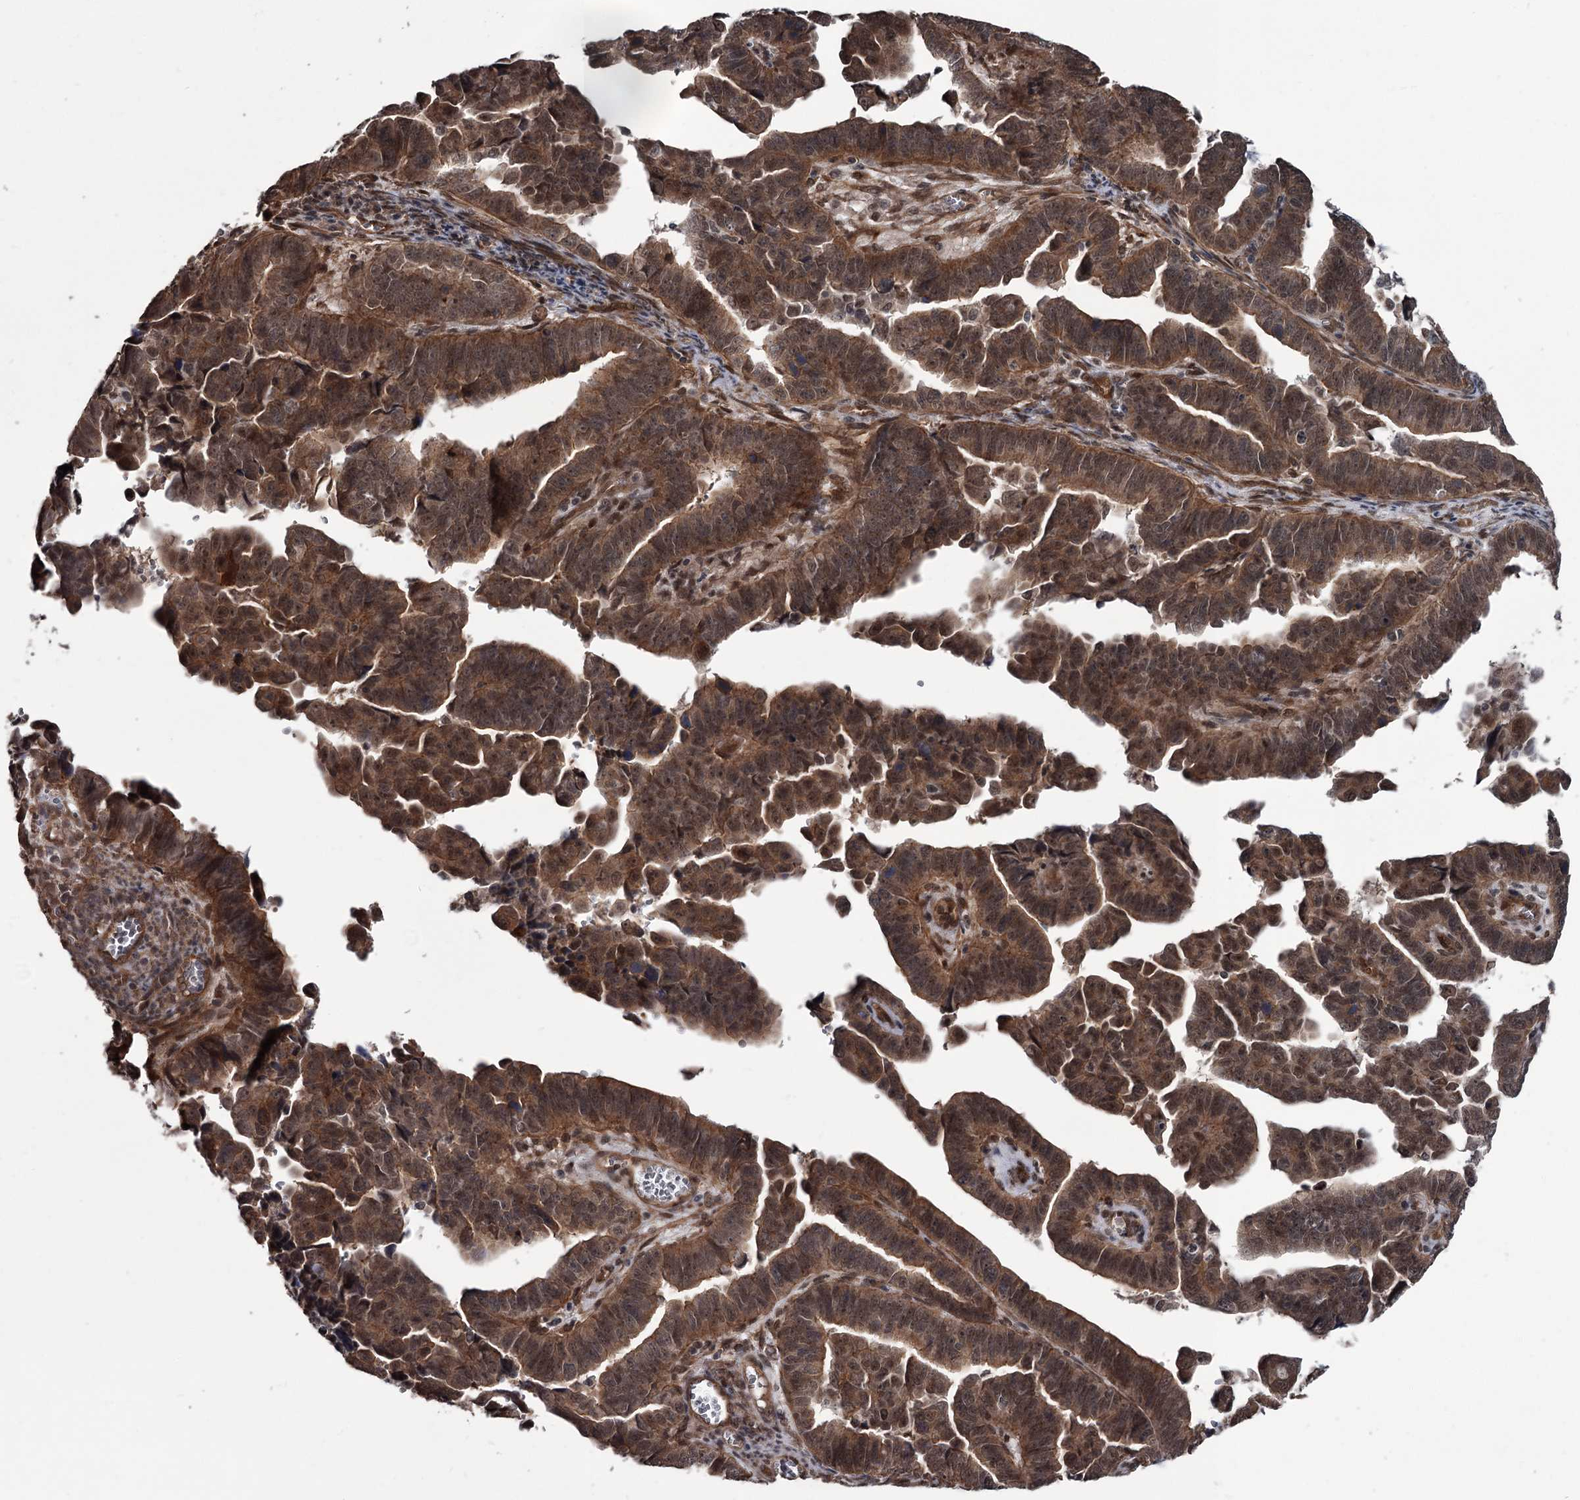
{"staining": {"intensity": "moderate", "quantity": ">75%", "location": "cytoplasmic/membranous,nuclear"}, "tissue": "endometrial cancer", "cell_type": "Tumor cells", "image_type": "cancer", "snomed": [{"axis": "morphology", "description": "Adenocarcinoma, NOS"}, {"axis": "topography", "description": "Endometrium"}], "caption": "This is an image of immunohistochemistry (IHC) staining of adenocarcinoma (endometrial), which shows moderate positivity in the cytoplasmic/membranous and nuclear of tumor cells.", "gene": "CDC42EP2", "patient": {"sex": "female", "age": 75}}